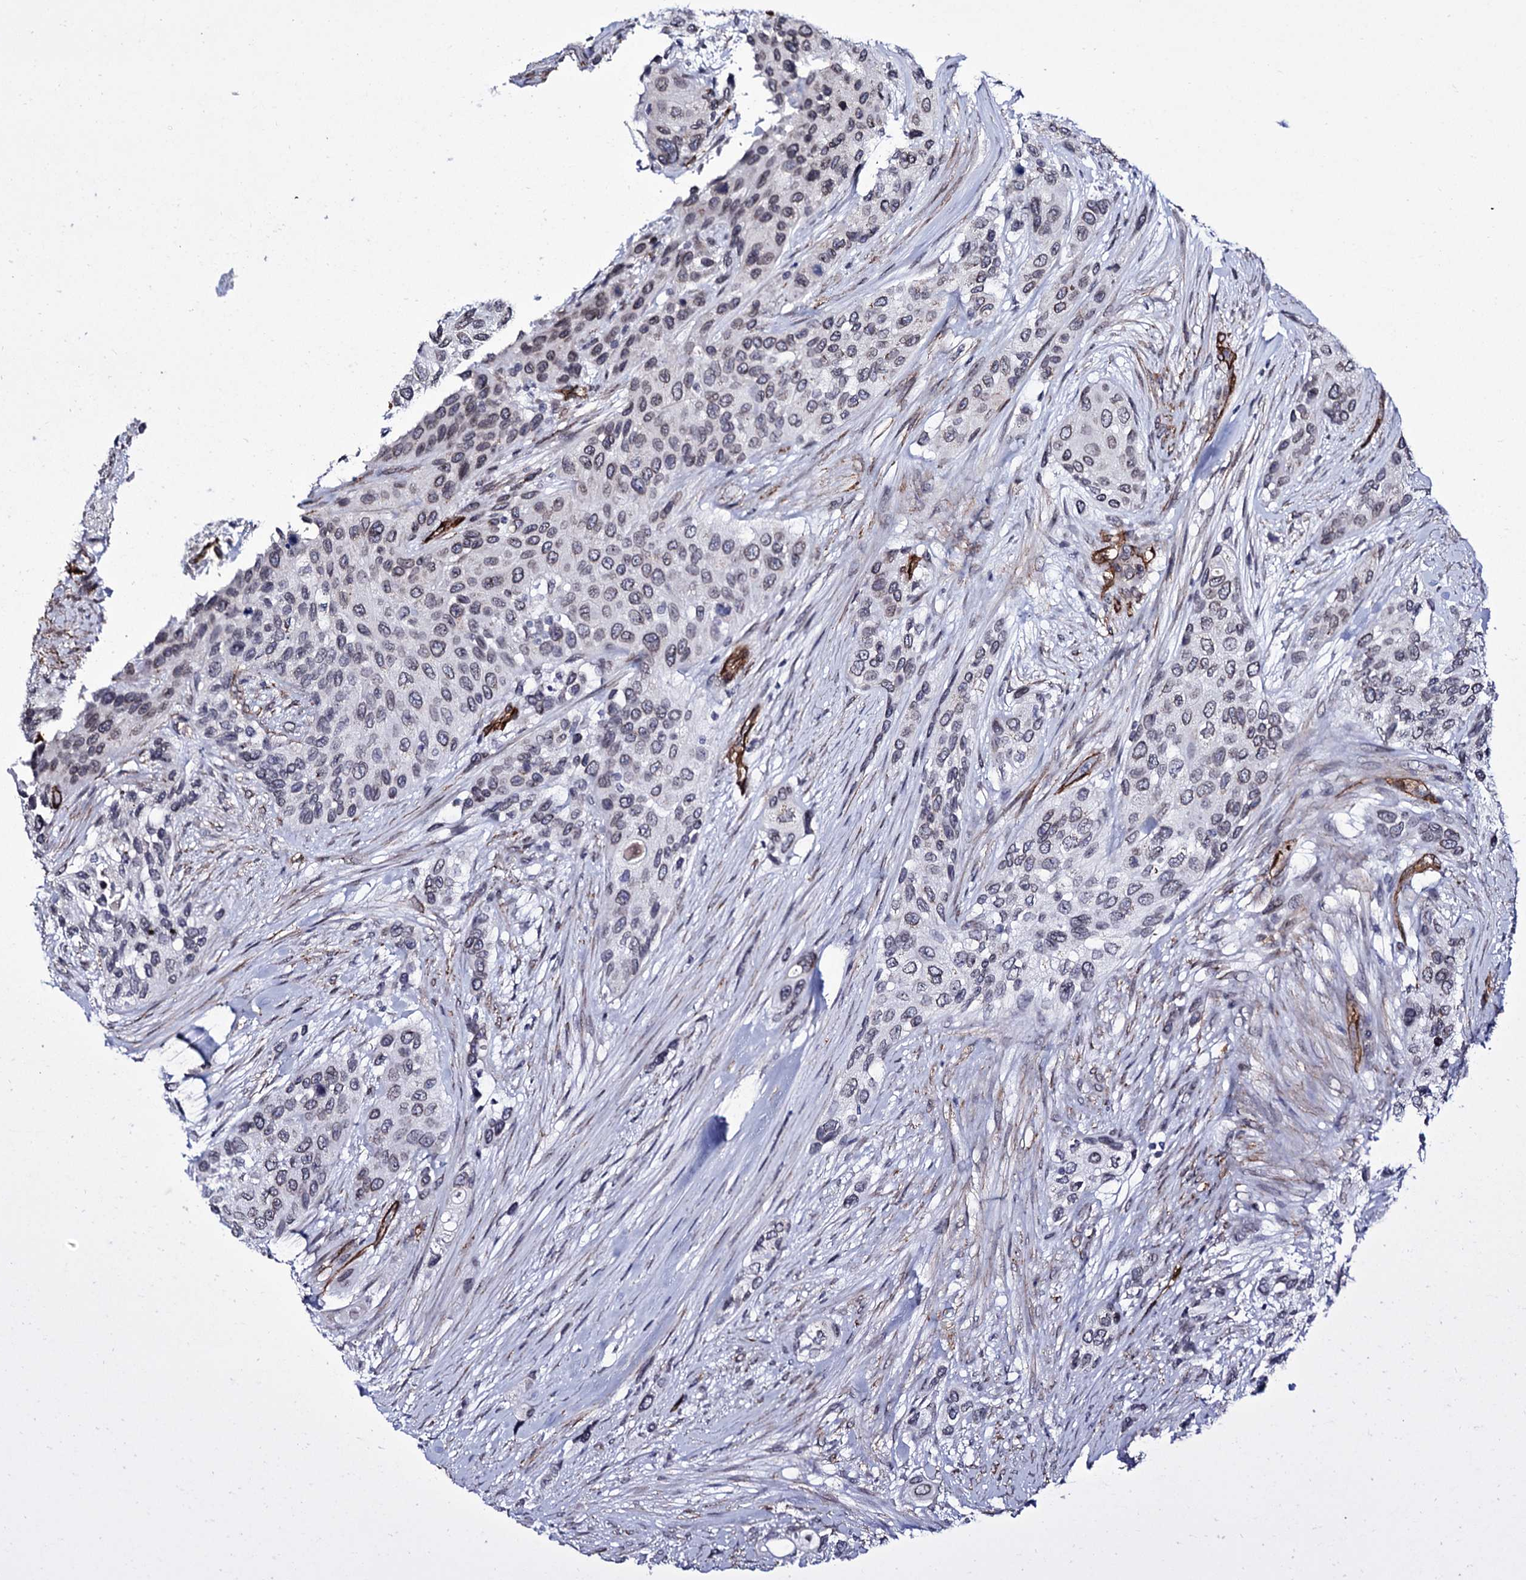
{"staining": {"intensity": "negative", "quantity": "none", "location": "none"}, "tissue": "urothelial cancer", "cell_type": "Tumor cells", "image_type": "cancer", "snomed": [{"axis": "morphology", "description": "Normal tissue, NOS"}, {"axis": "morphology", "description": "Urothelial carcinoma, High grade"}, {"axis": "topography", "description": "Vascular tissue"}, {"axis": "topography", "description": "Urinary bladder"}], "caption": "Tumor cells show no significant expression in urothelial cancer.", "gene": "ZC3H12C", "patient": {"sex": "female", "age": 56}}